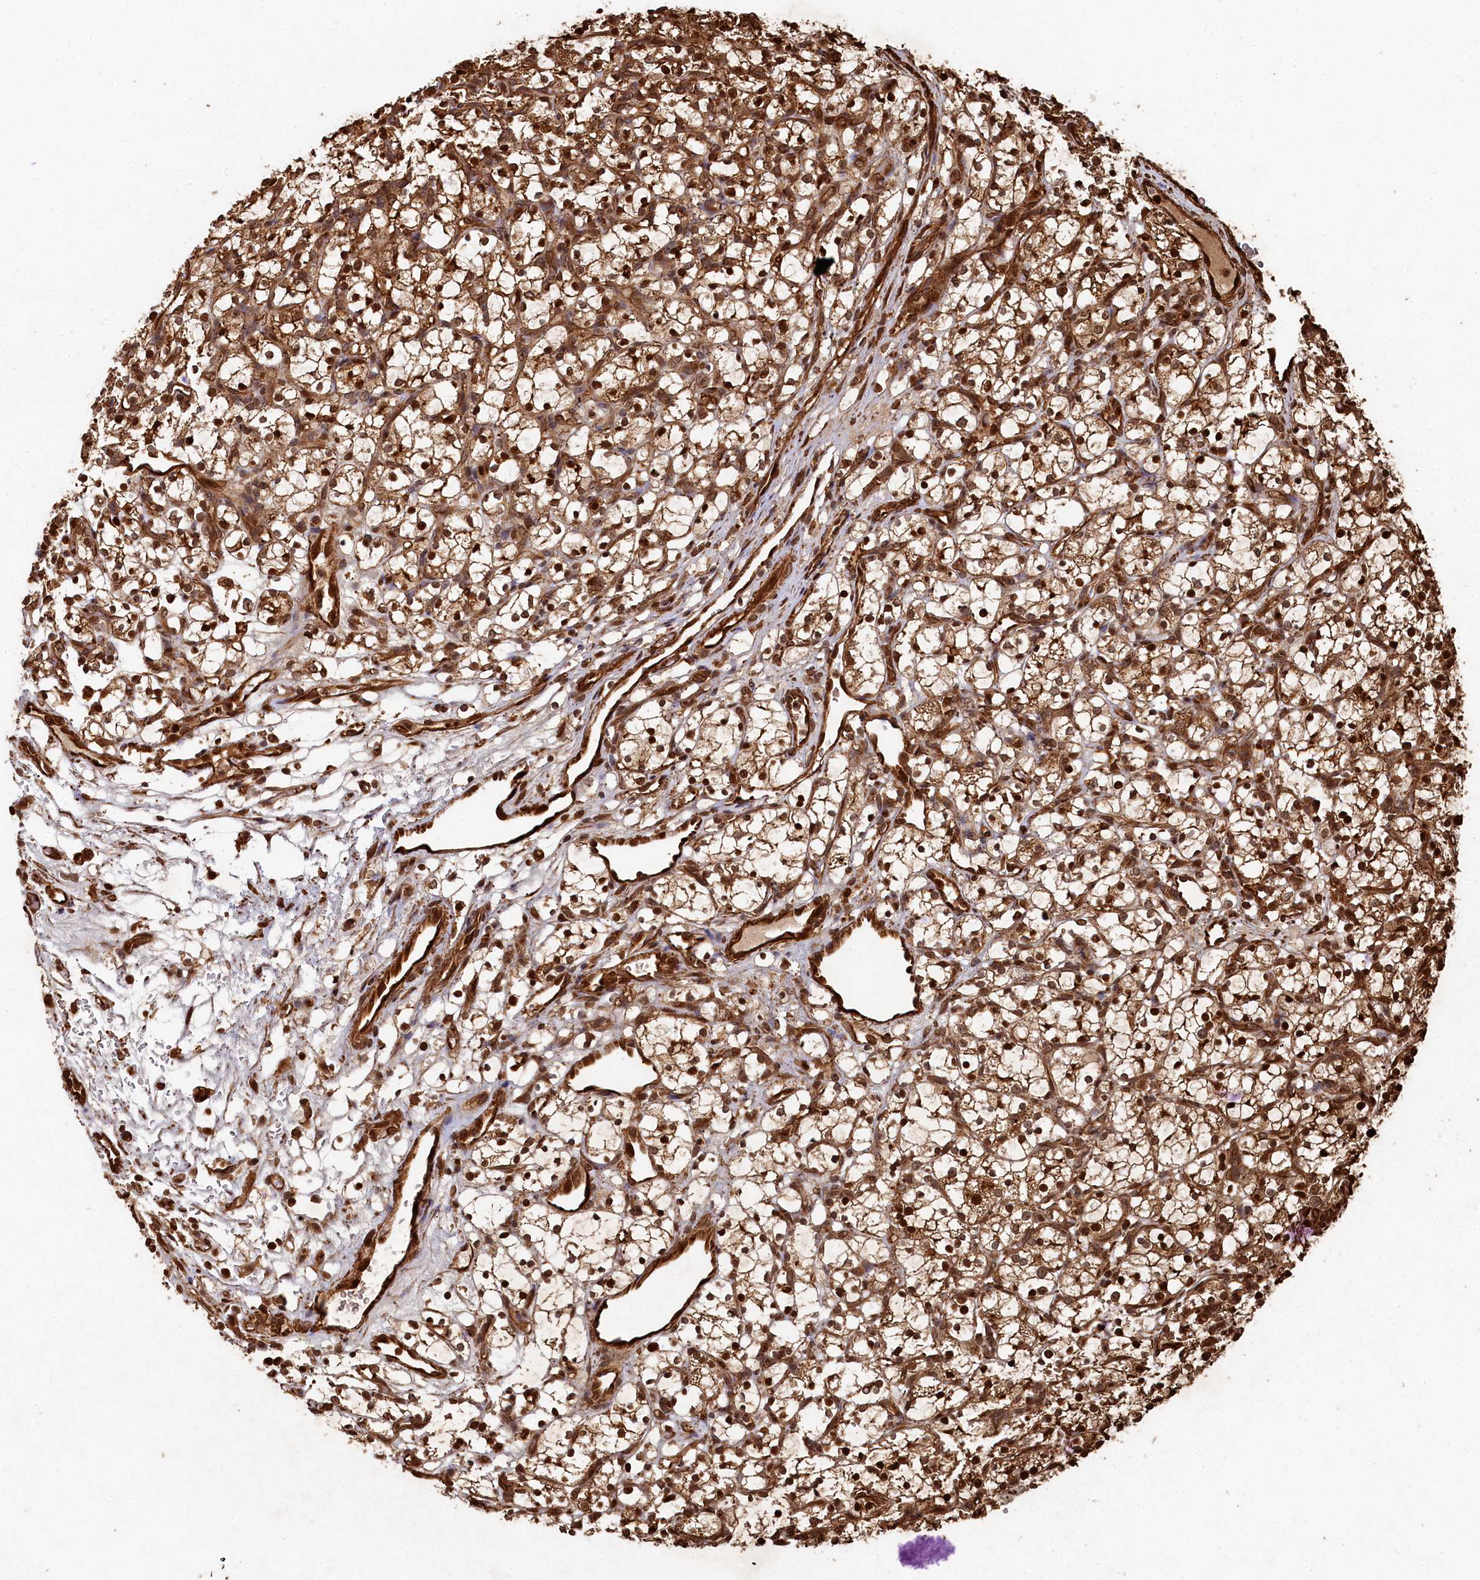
{"staining": {"intensity": "strong", "quantity": ">75%", "location": "cytoplasmic/membranous,nuclear"}, "tissue": "renal cancer", "cell_type": "Tumor cells", "image_type": "cancer", "snomed": [{"axis": "morphology", "description": "Adenocarcinoma, NOS"}, {"axis": "topography", "description": "Kidney"}], "caption": "Human adenocarcinoma (renal) stained with a brown dye displays strong cytoplasmic/membranous and nuclear positive positivity in about >75% of tumor cells.", "gene": "PIGN", "patient": {"sex": "female", "age": 69}}